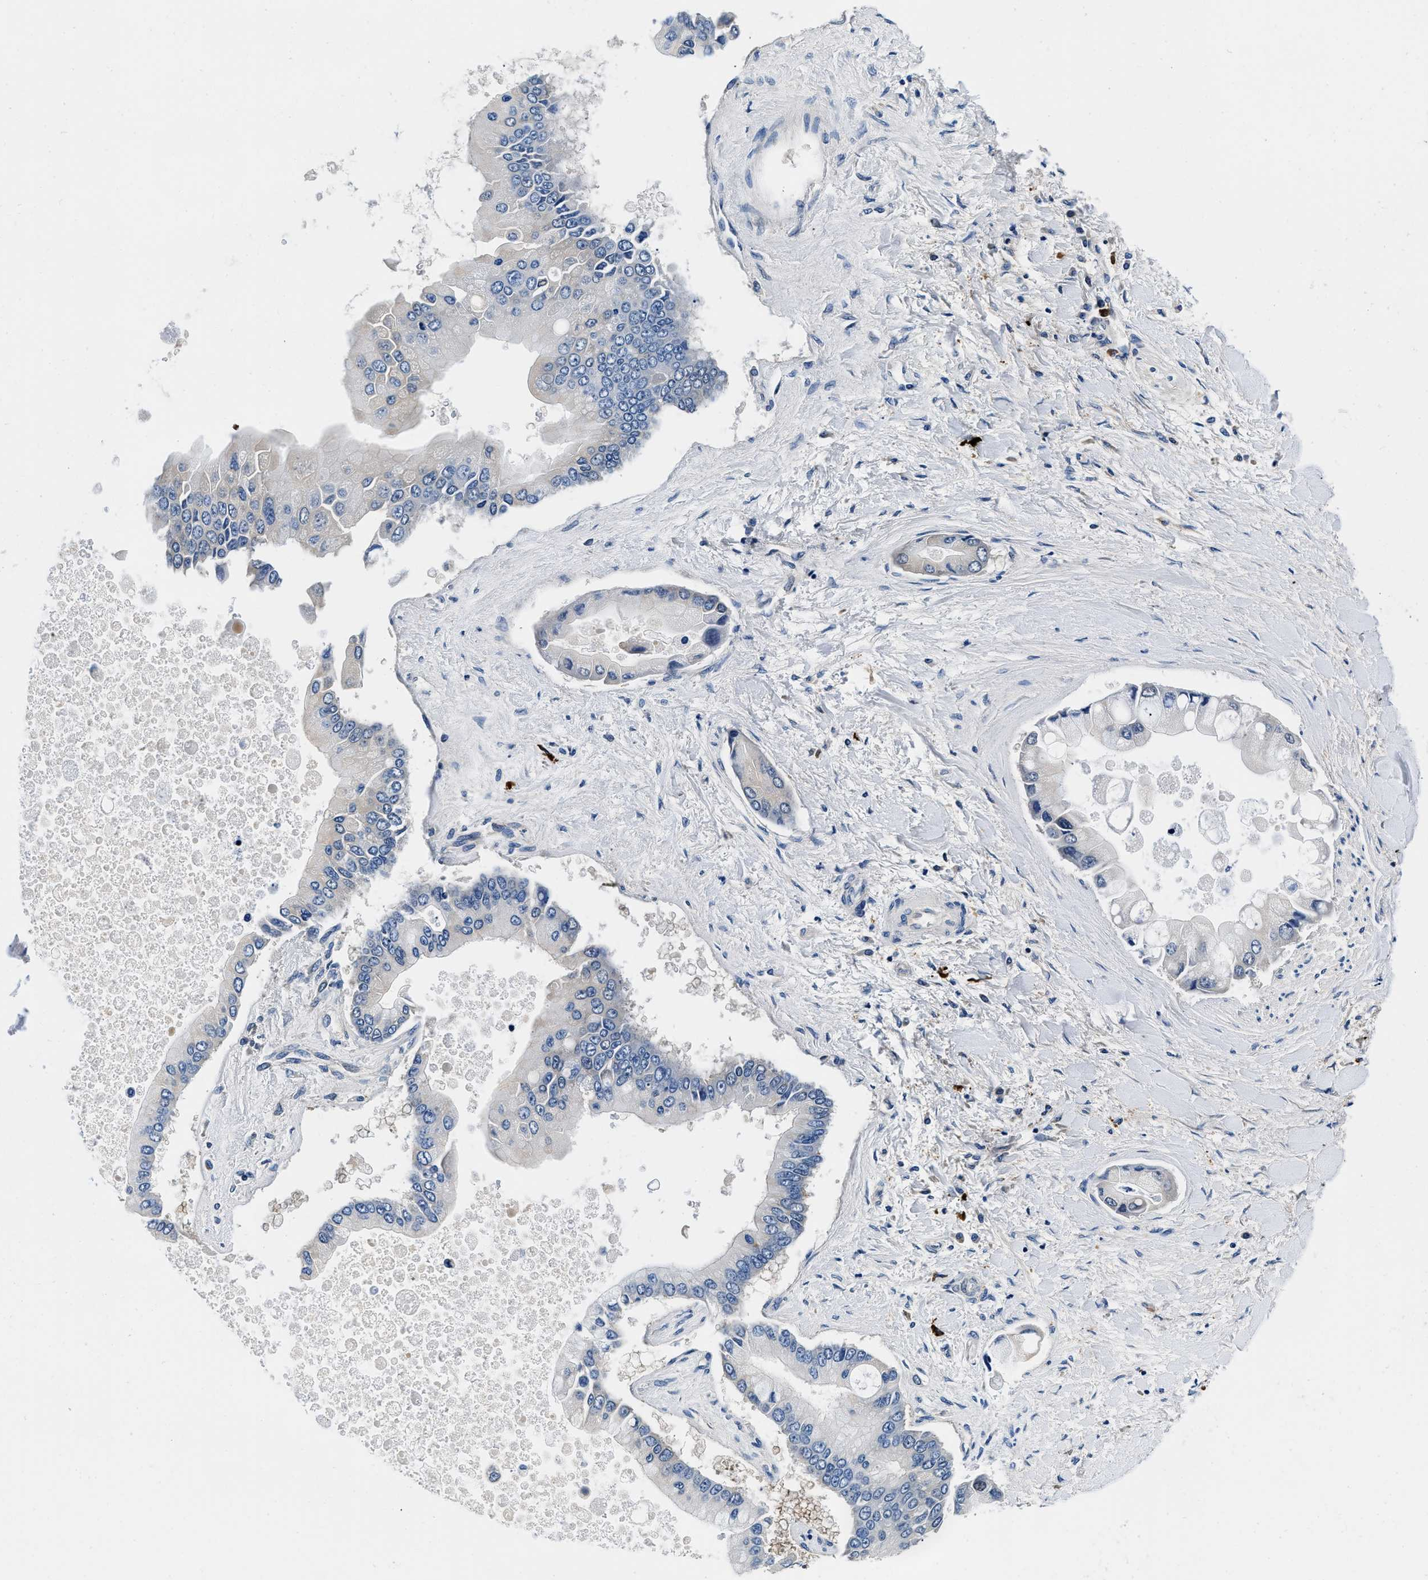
{"staining": {"intensity": "negative", "quantity": "none", "location": "none"}, "tissue": "liver cancer", "cell_type": "Tumor cells", "image_type": "cancer", "snomed": [{"axis": "morphology", "description": "Cholangiocarcinoma"}, {"axis": "topography", "description": "Liver"}], "caption": "High magnification brightfield microscopy of liver cancer (cholangiocarcinoma) stained with DAB (3,3'-diaminobenzidine) (brown) and counterstained with hematoxylin (blue): tumor cells show no significant expression.", "gene": "ZFAND3", "patient": {"sex": "male", "age": 50}}